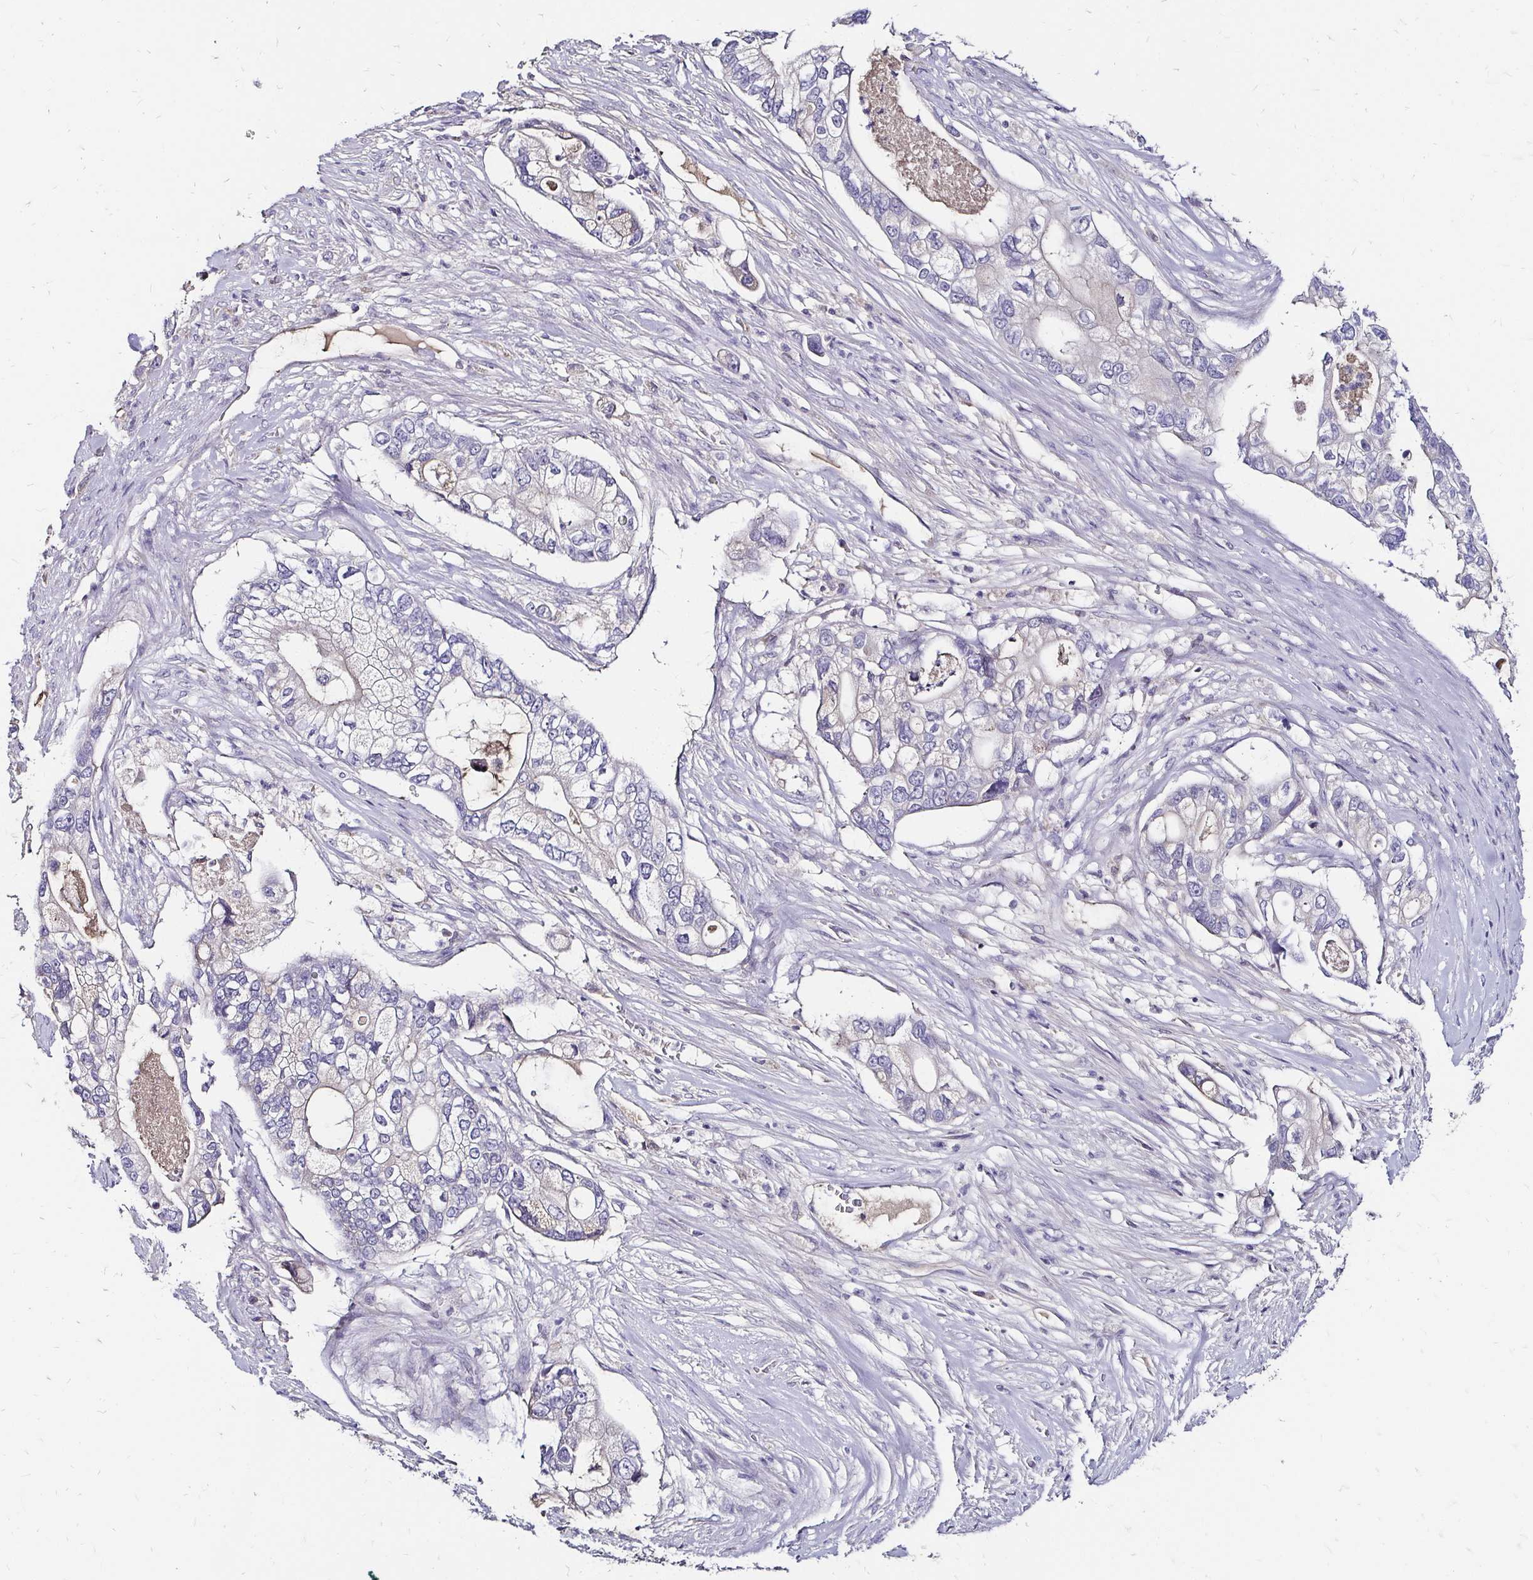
{"staining": {"intensity": "negative", "quantity": "none", "location": "none"}, "tissue": "pancreatic cancer", "cell_type": "Tumor cells", "image_type": "cancer", "snomed": [{"axis": "morphology", "description": "Adenocarcinoma, NOS"}, {"axis": "topography", "description": "Pancreas"}], "caption": "Human adenocarcinoma (pancreatic) stained for a protein using immunohistochemistry (IHC) displays no positivity in tumor cells.", "gene": "SCG3", "patient": {"sex": "female", "age": 69}}